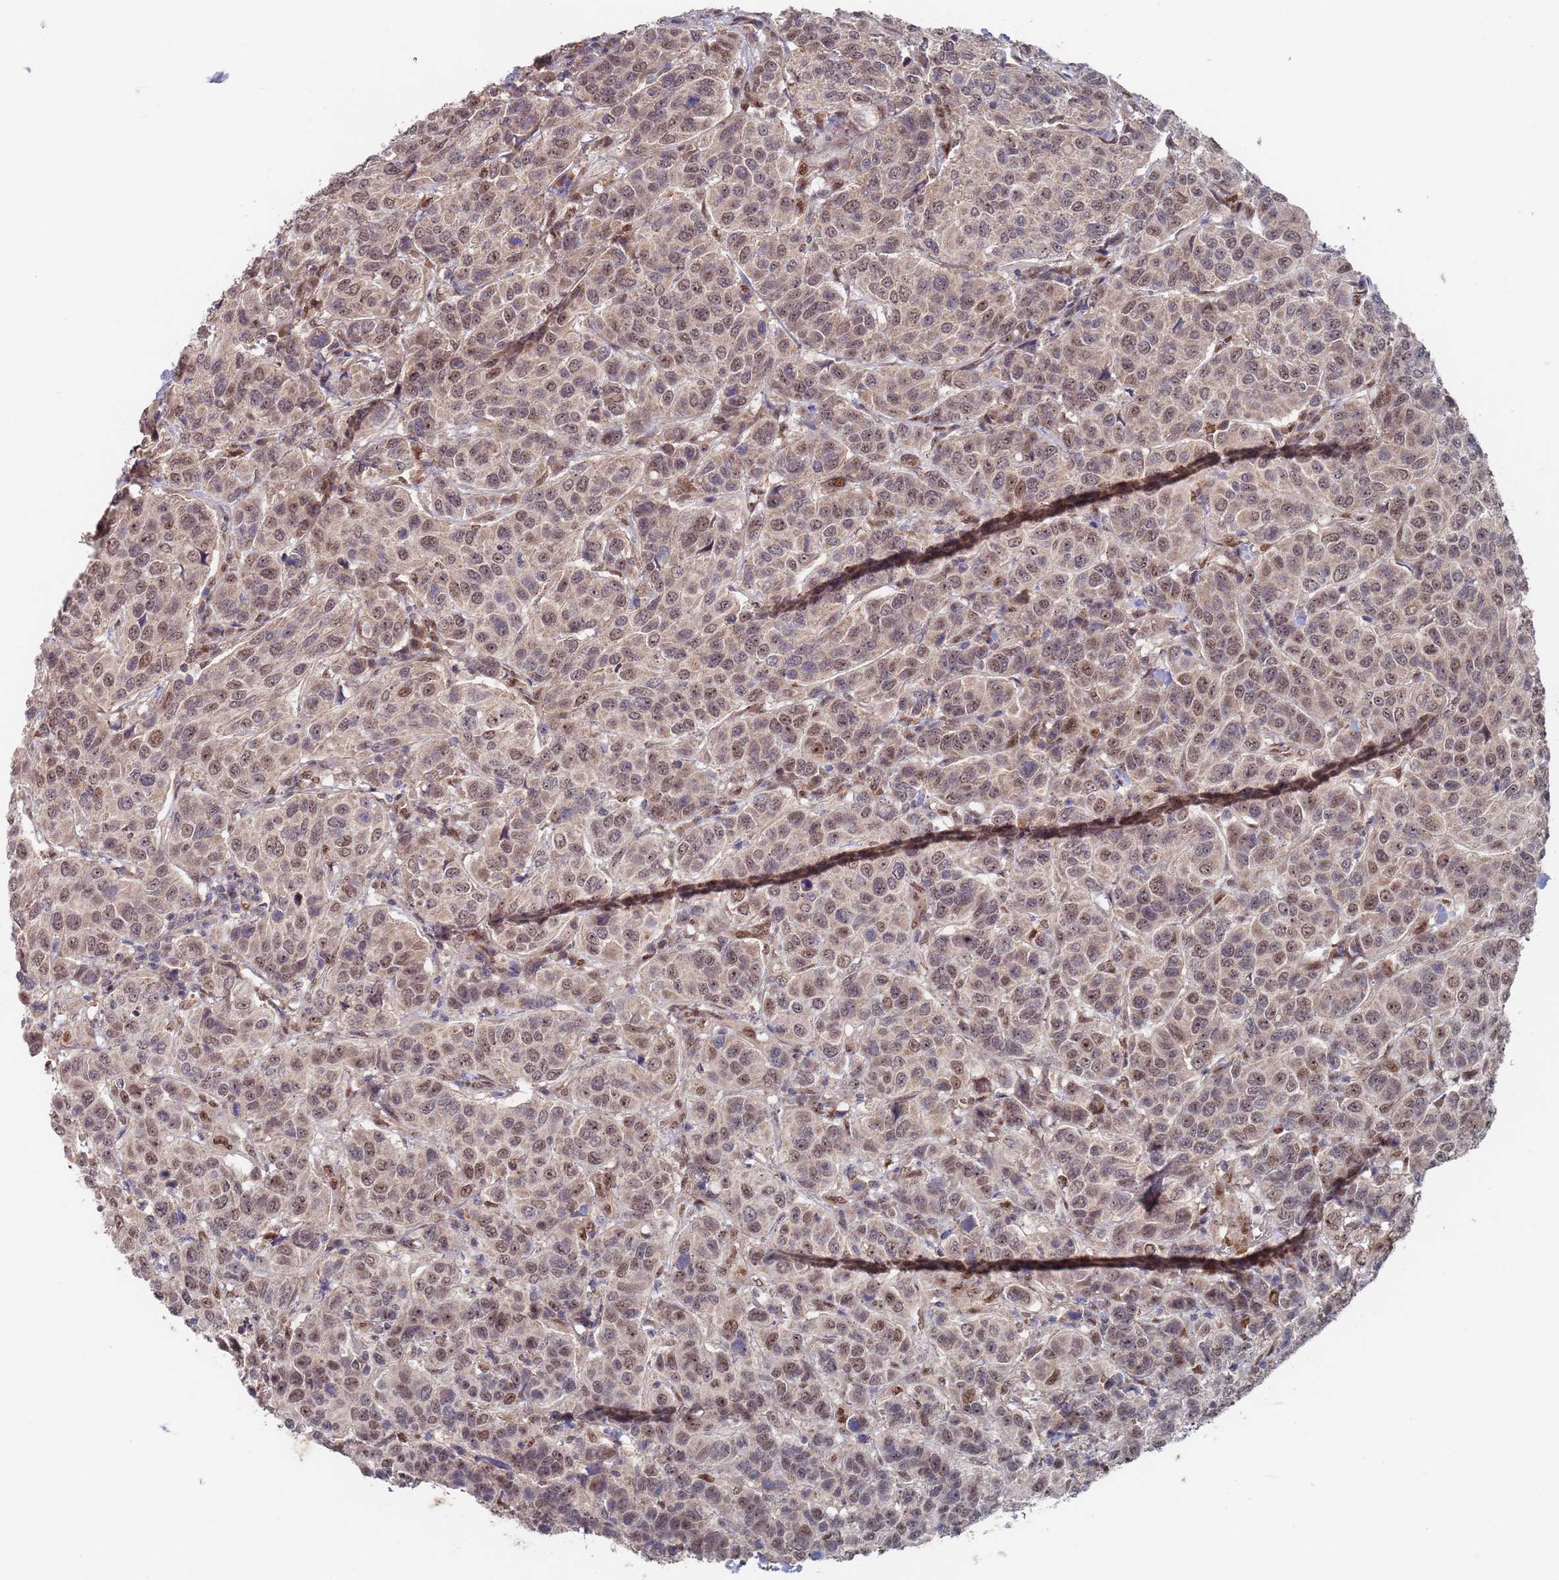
{"staining": {"intensity": "moderate", "quantity": ">75%", "location": "nuclear"}, "tissue": "breast cancer", "cell_type": "Tumor cells", "image_type": "cancer", "snomed": [{"axis": "morphology", "description": "Duct carcinoma"}, {"axis": "topography", "description": "Breast"}], "caption": "Breast cancer (infiltrating ductal carcinoma) stained with immunohistochemistry (IHC) displays moderate nuclear expression in about >75% of tumor cells.", "gene": "RPP25", "patient": {"sex": "female", "age": 55}}